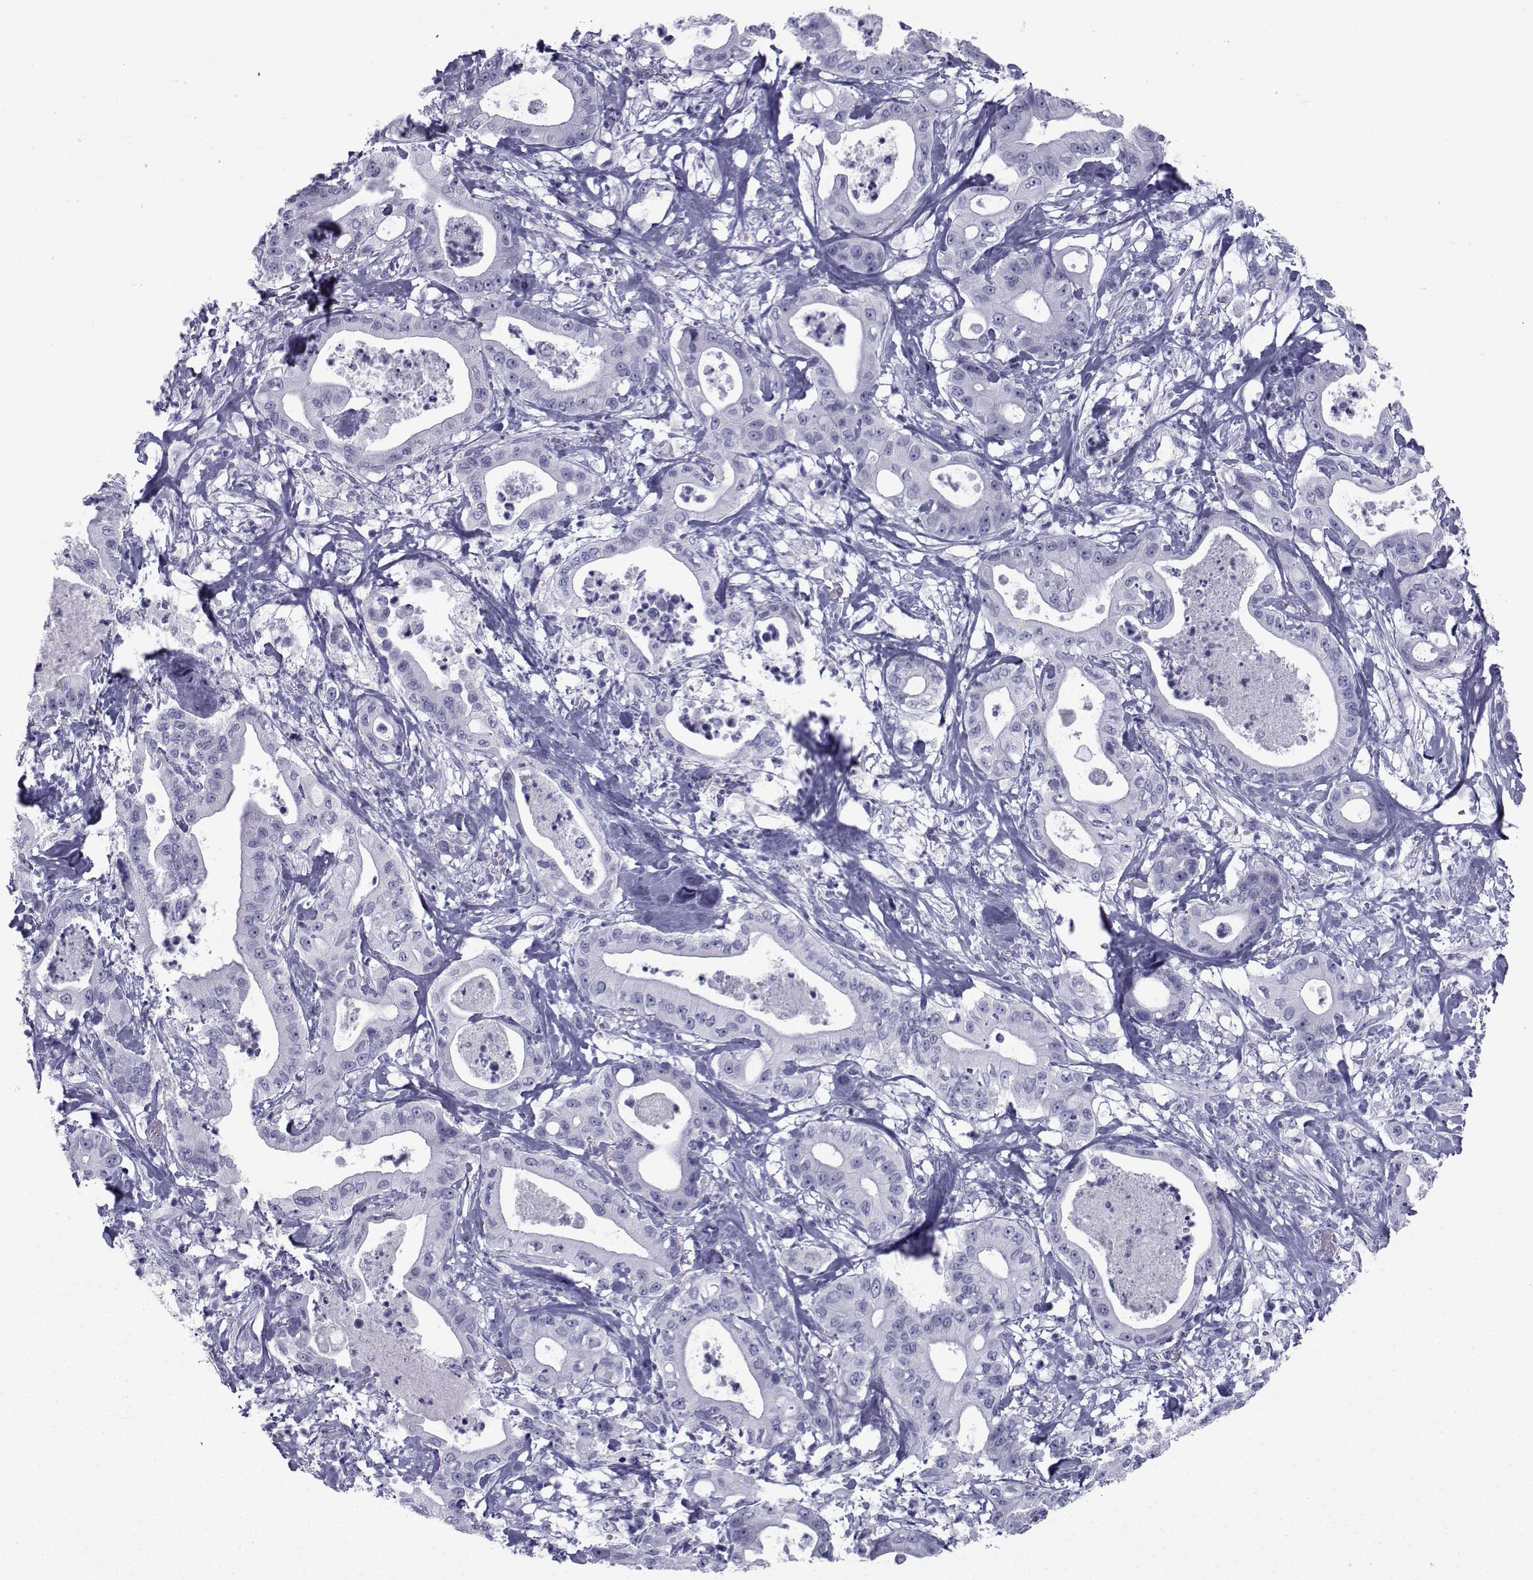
{"staining": {"intensity": "negative", "quantity": "none", "location": "none"}, "tissue": "pancreatic cancer", "cell_type": "Tumor cells", "image_type": "cancer", "snomed": [{"axis": "morphology", "description": "Adenocarcinoma, NOS"}, {"axis": "topography", "description": "Pancreas"}], "caption": "This is a histopathology image of IHC staining of adenocarcinoma (pancreatic), which shows no positivity in tumor cells.", "gene": "SPANXD", "patient": {"sex": "male", "age": 71}}